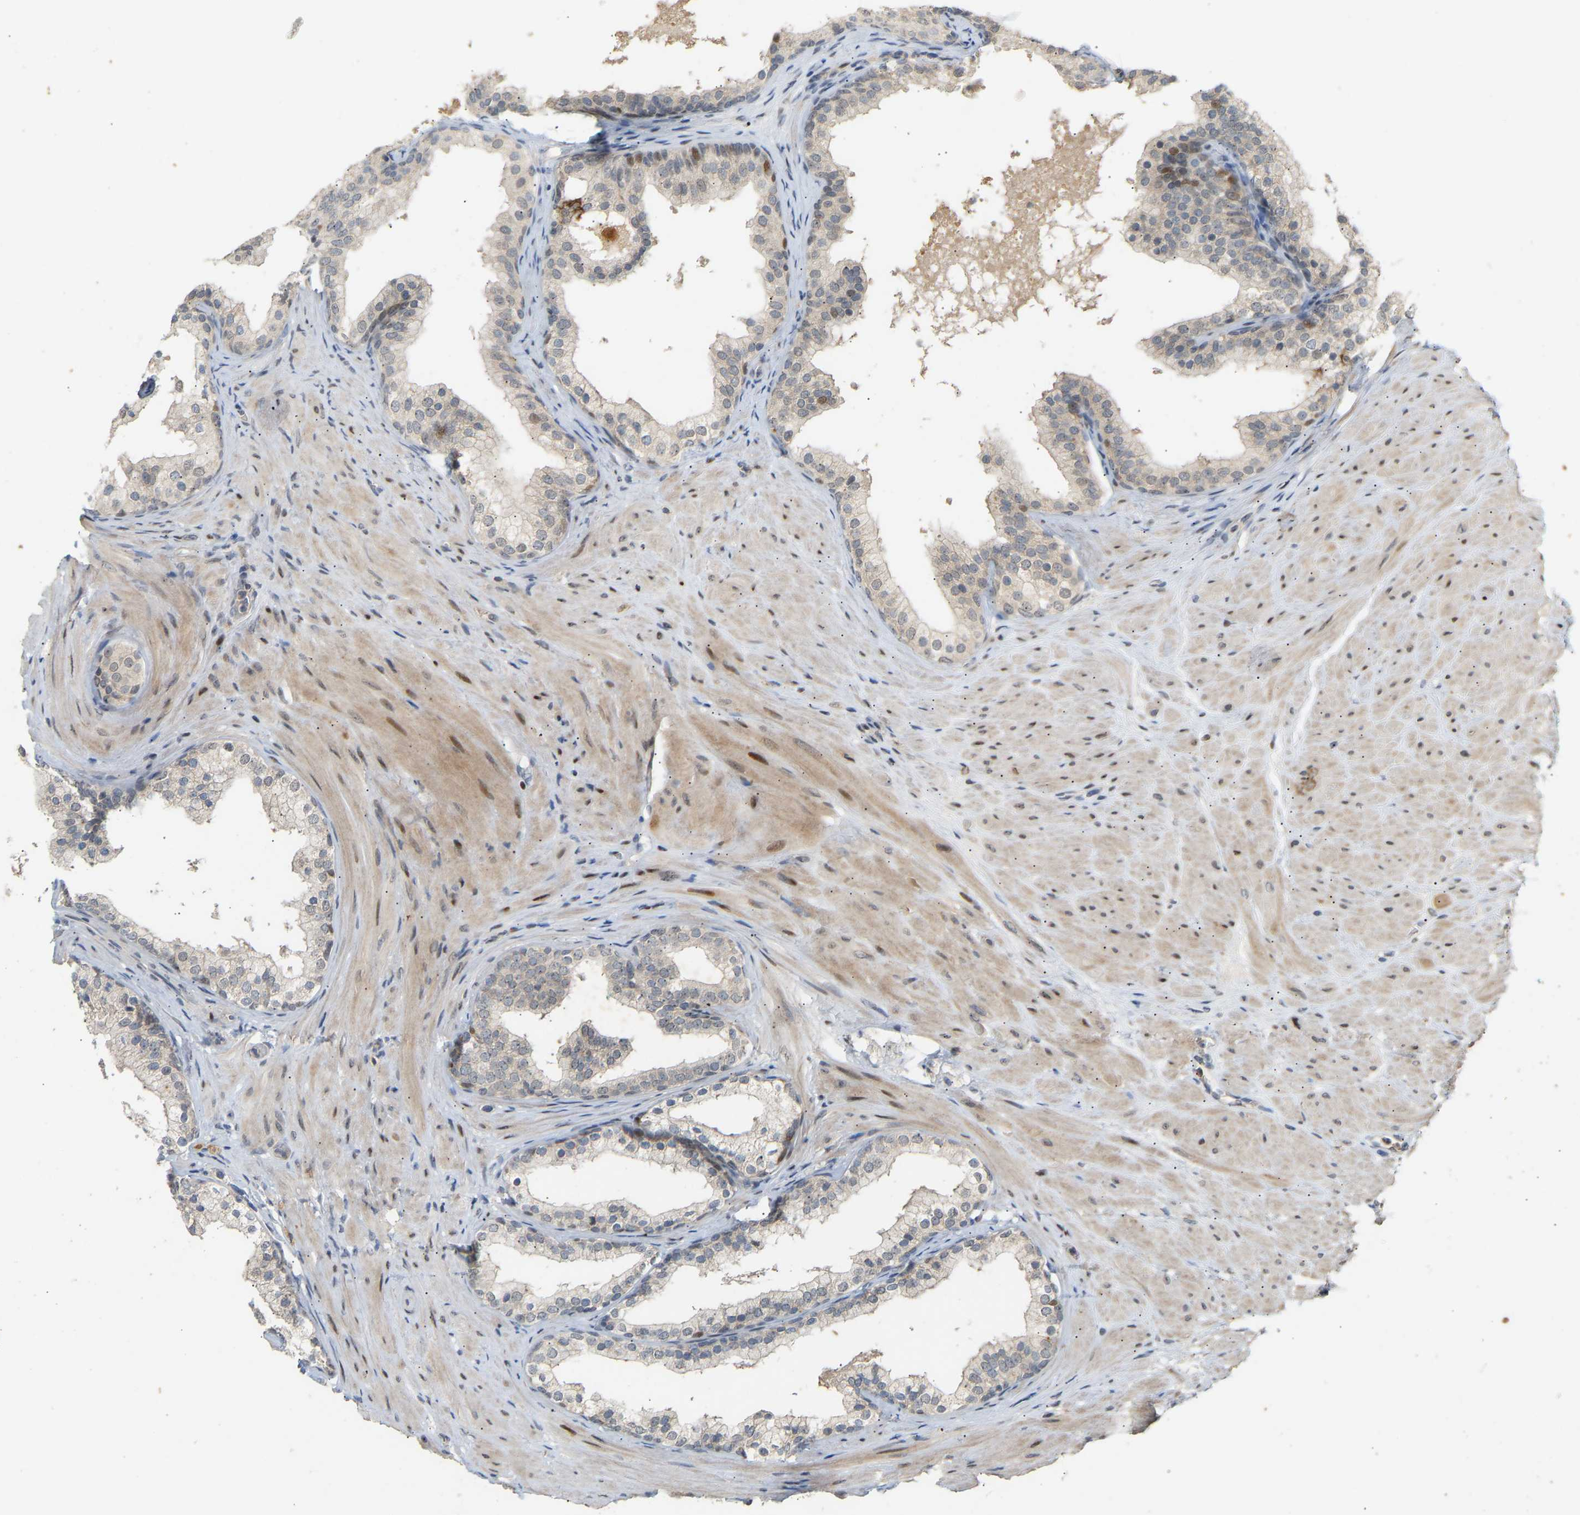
{"staining": {"intensity": "negative", "quantity": "none", "location": "none"}, "tissue": "prostate cancer", "cell_type": "Tumor cells", "image_type": "cancer", "snomed": [{"axis": "morphology", "description": "Adenocarcinoma, Low grade"}, {"axis": "topography", "description": "Prostate"}], "caption": "An immunohistochemistry histopathology image of prostate cancer (low-grade adenocarcinoma) is shown. There is no staining in tumor cells of prostate cancer (low-grade adenocarcinoma). The staining was performed using DAB (3,3'-diaminobenzidine) to visualize the protein expression in brown, while the nuclei were stained in blue with hematoxylin (Magnification: 20x).", "gene": "PTPN4", "patient": {"sex": "male", "age": 69}}